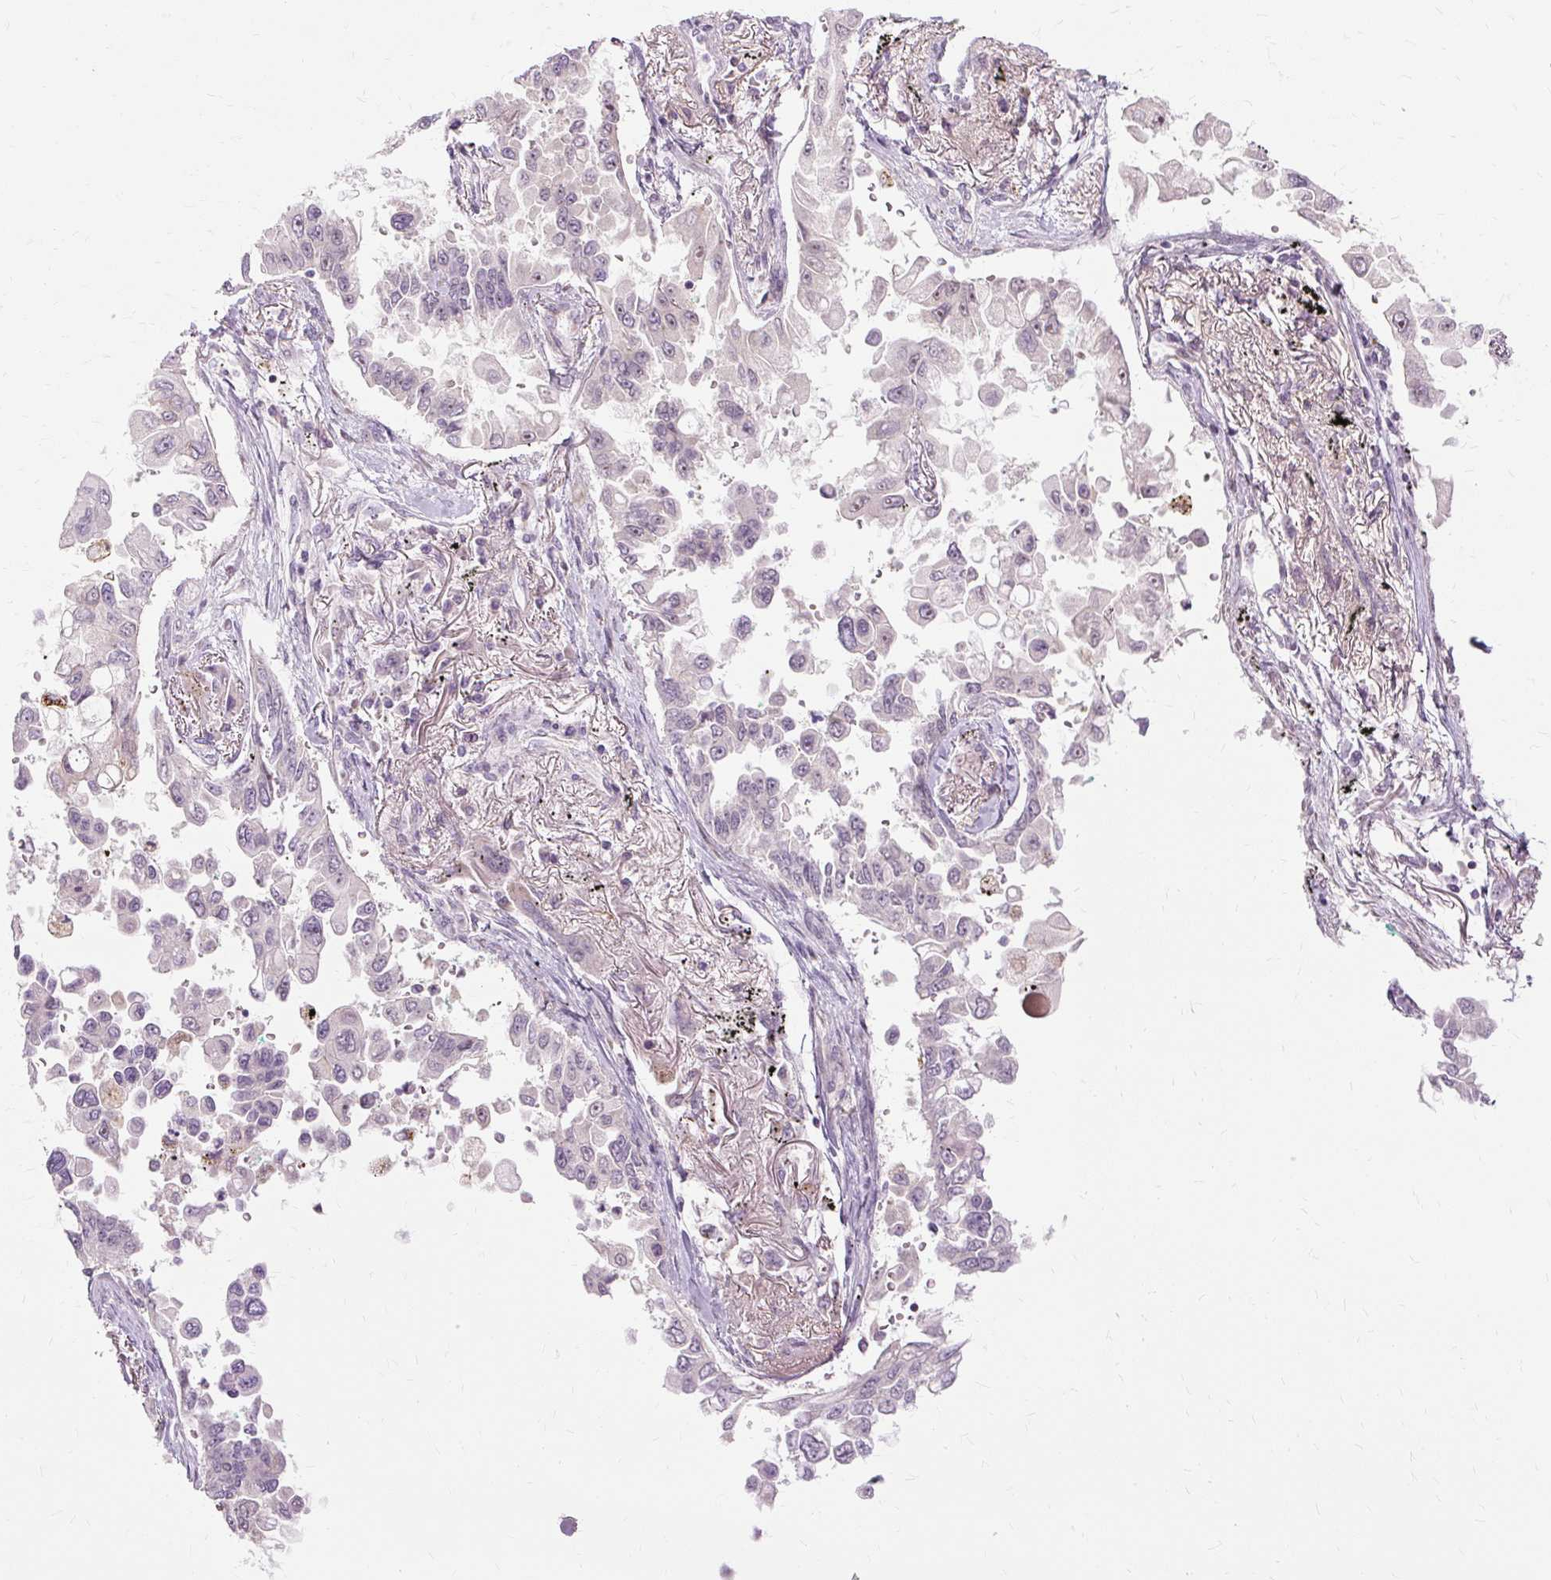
{"staining": {"intensity": "weak", "quantity": "<25%", "location": "nuclear"}, "tissue": "lung cancer", "cell_type": "Tumor cells", "image_type": "cancer", "snomed": [{"axis": "morphology", "description": "Adenocarcinoma, NOS"}, {"axis": "topography", "description": "Lung"}], "caption": "Histopathology image shows no significant protein staining in tumor cells of lung cancer. (DAB (3,3'-diaminobenzidine) IHC with hematoxylin counter stain).", "gene": "MMACHC", "patient": {"sex": "female", "age": 67}}